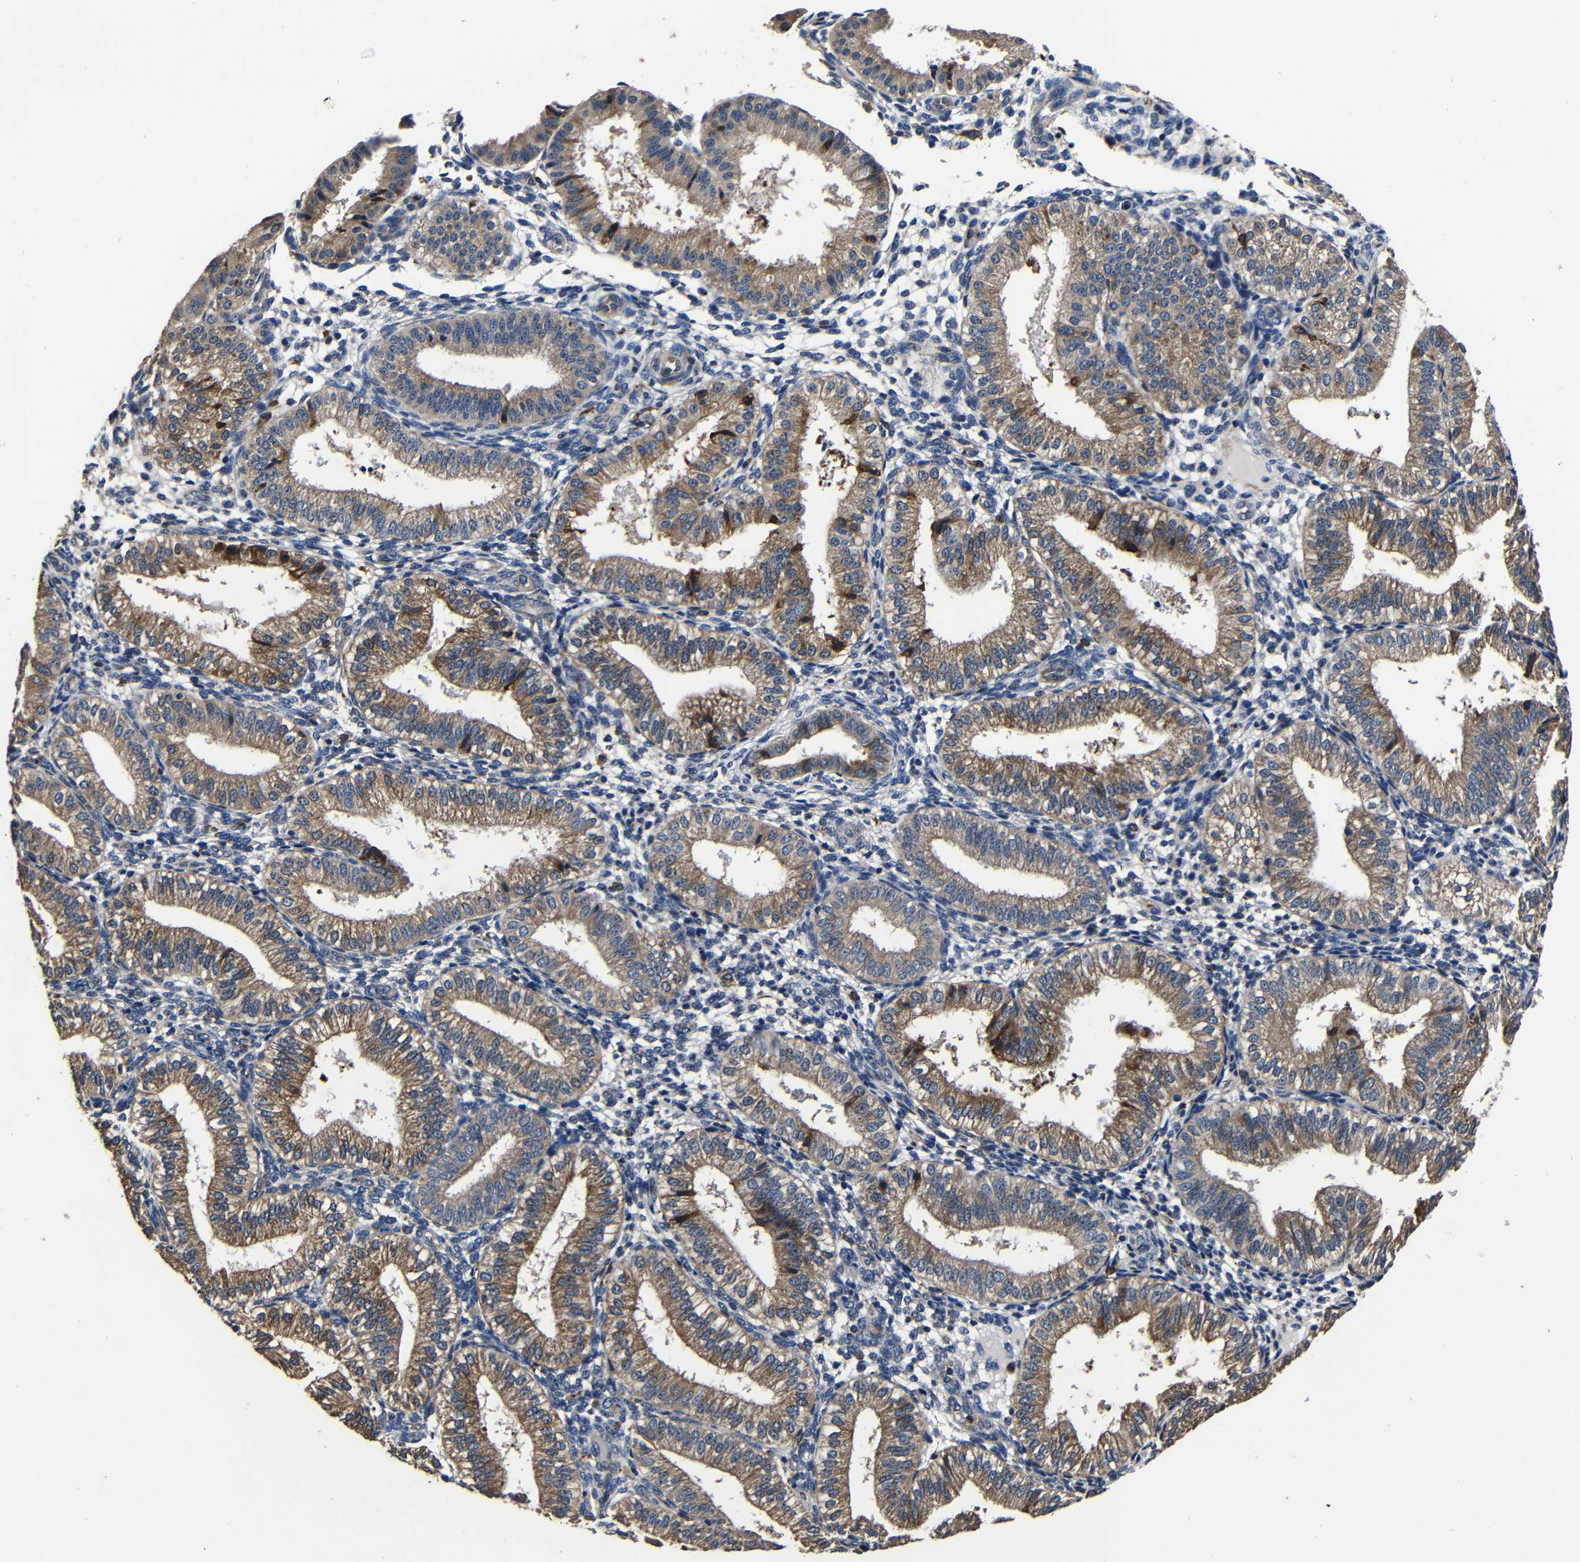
{"staining": {"intensity": "moderate", "quantity": "25%-75%", "location": "cytoplasmic/membranous"}, "tissue": "endometrium", "cell_type": "Cells in endometrial stroma", "image_type": "normal", "snomed": [{"axis": "morphology", "description": "Normal tissue, NOS"}, {"axis": "topography", "description": "Endometrium"}], "caption": "A medium amount of moderate cytoplasmic/membranous staining is present in about 25%-75% of cells in endometrial stroma in unremarkable endometrium. (DAB (3,3'-diaminobenzidine) IHC, brown staining for protein, blue staining for nuclei).", "gene": "SCN9A", "patient": {"sex": "female", "age": 39}}